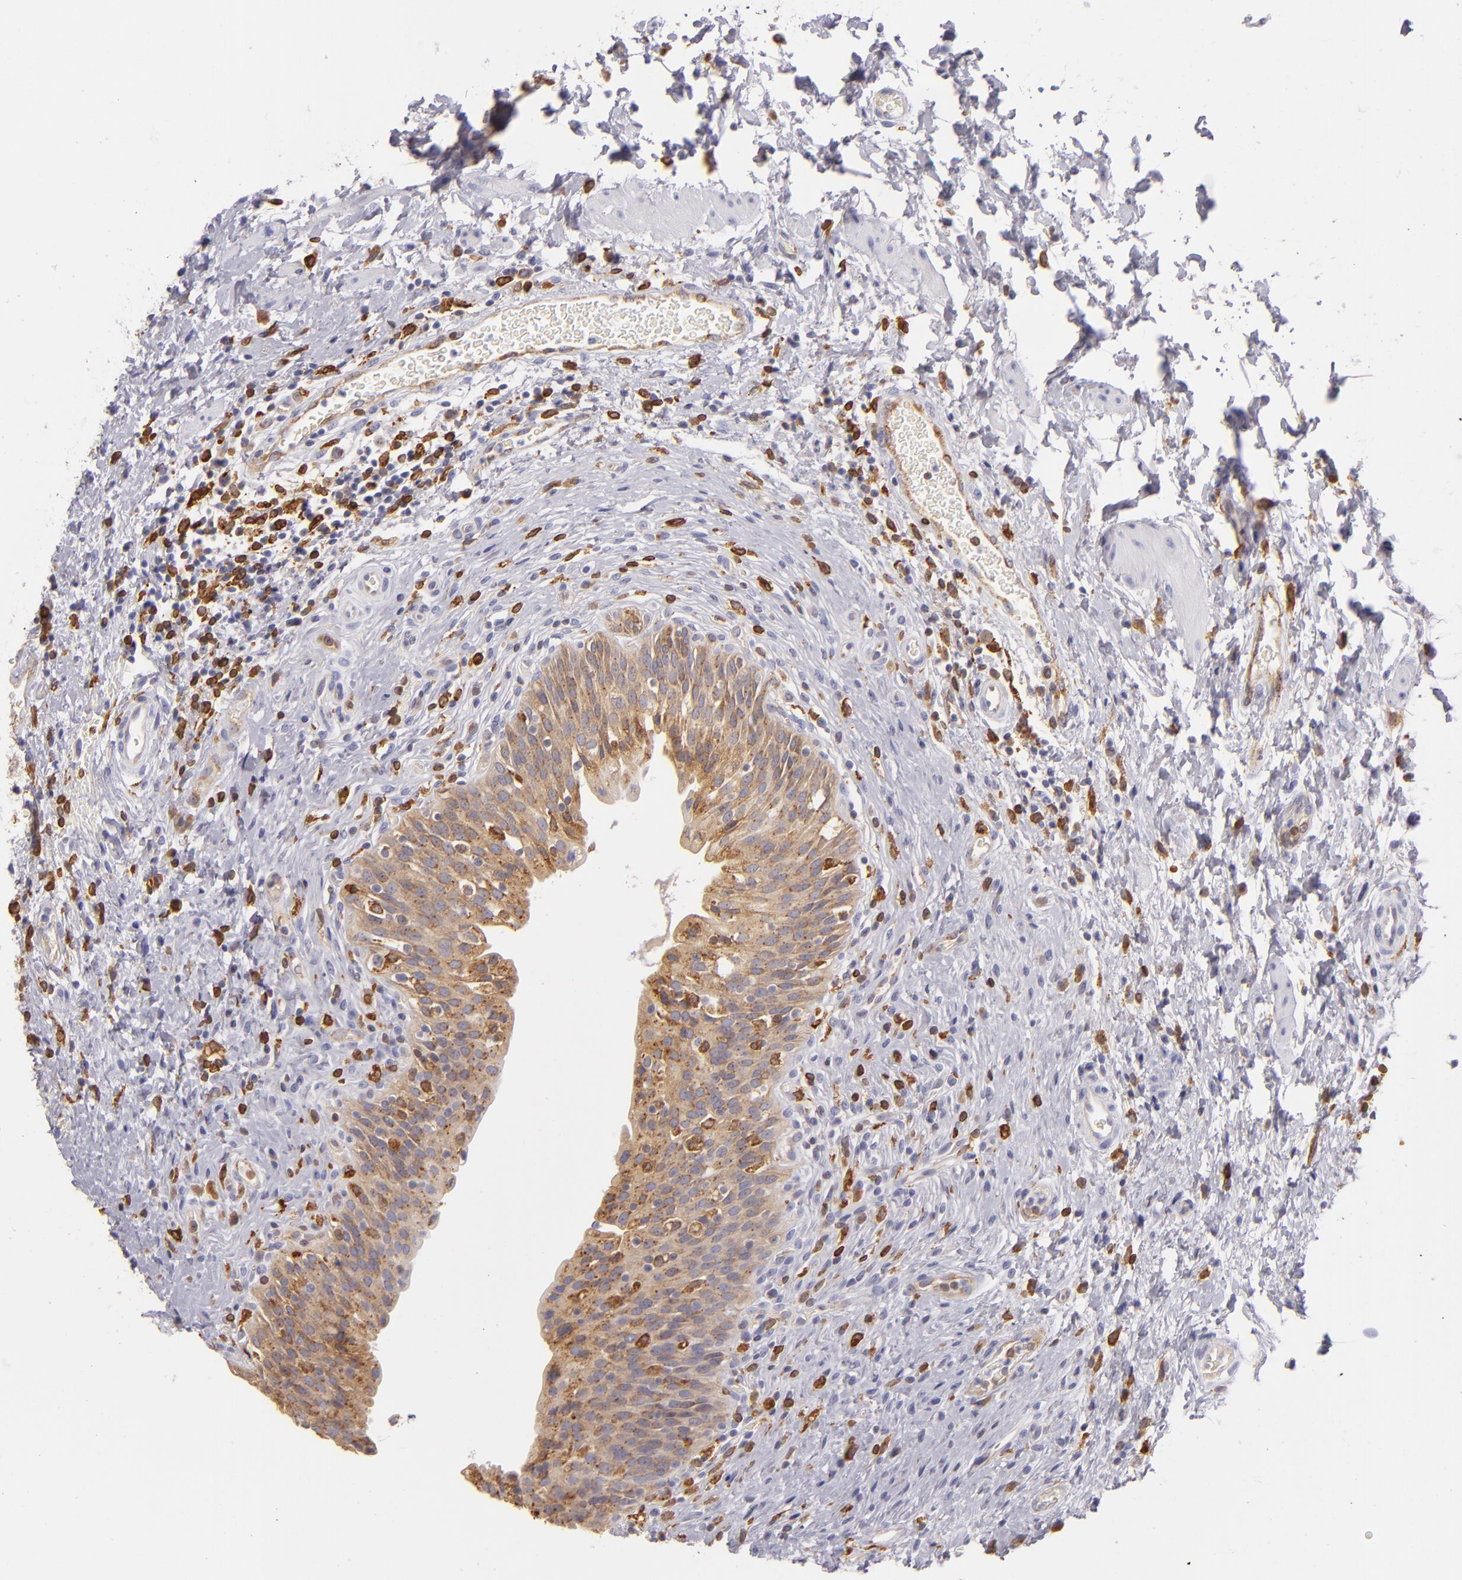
{"staining": {"intensity": "moderate", "quantity": ">75%", "location": "cytoplasmic/membranous"}, "tissue": "urinary bladder", "cell_type": "Urothelial cells", "image_type": "normal", "snomed": [{"axis": "morphology", "description": "Normal tissue, NOS"}, {"axis": "topography", "description": "Urinary bladder"}], "caption": "Immunohistochemical staining of unremarkable human urinary bladder exhibits medium levels of moderate cytoplasmic/membranous expression in approximately >75% of urothelial cells.", "gene": "CD74", "patient": {"sex": "male", "age": 51}}